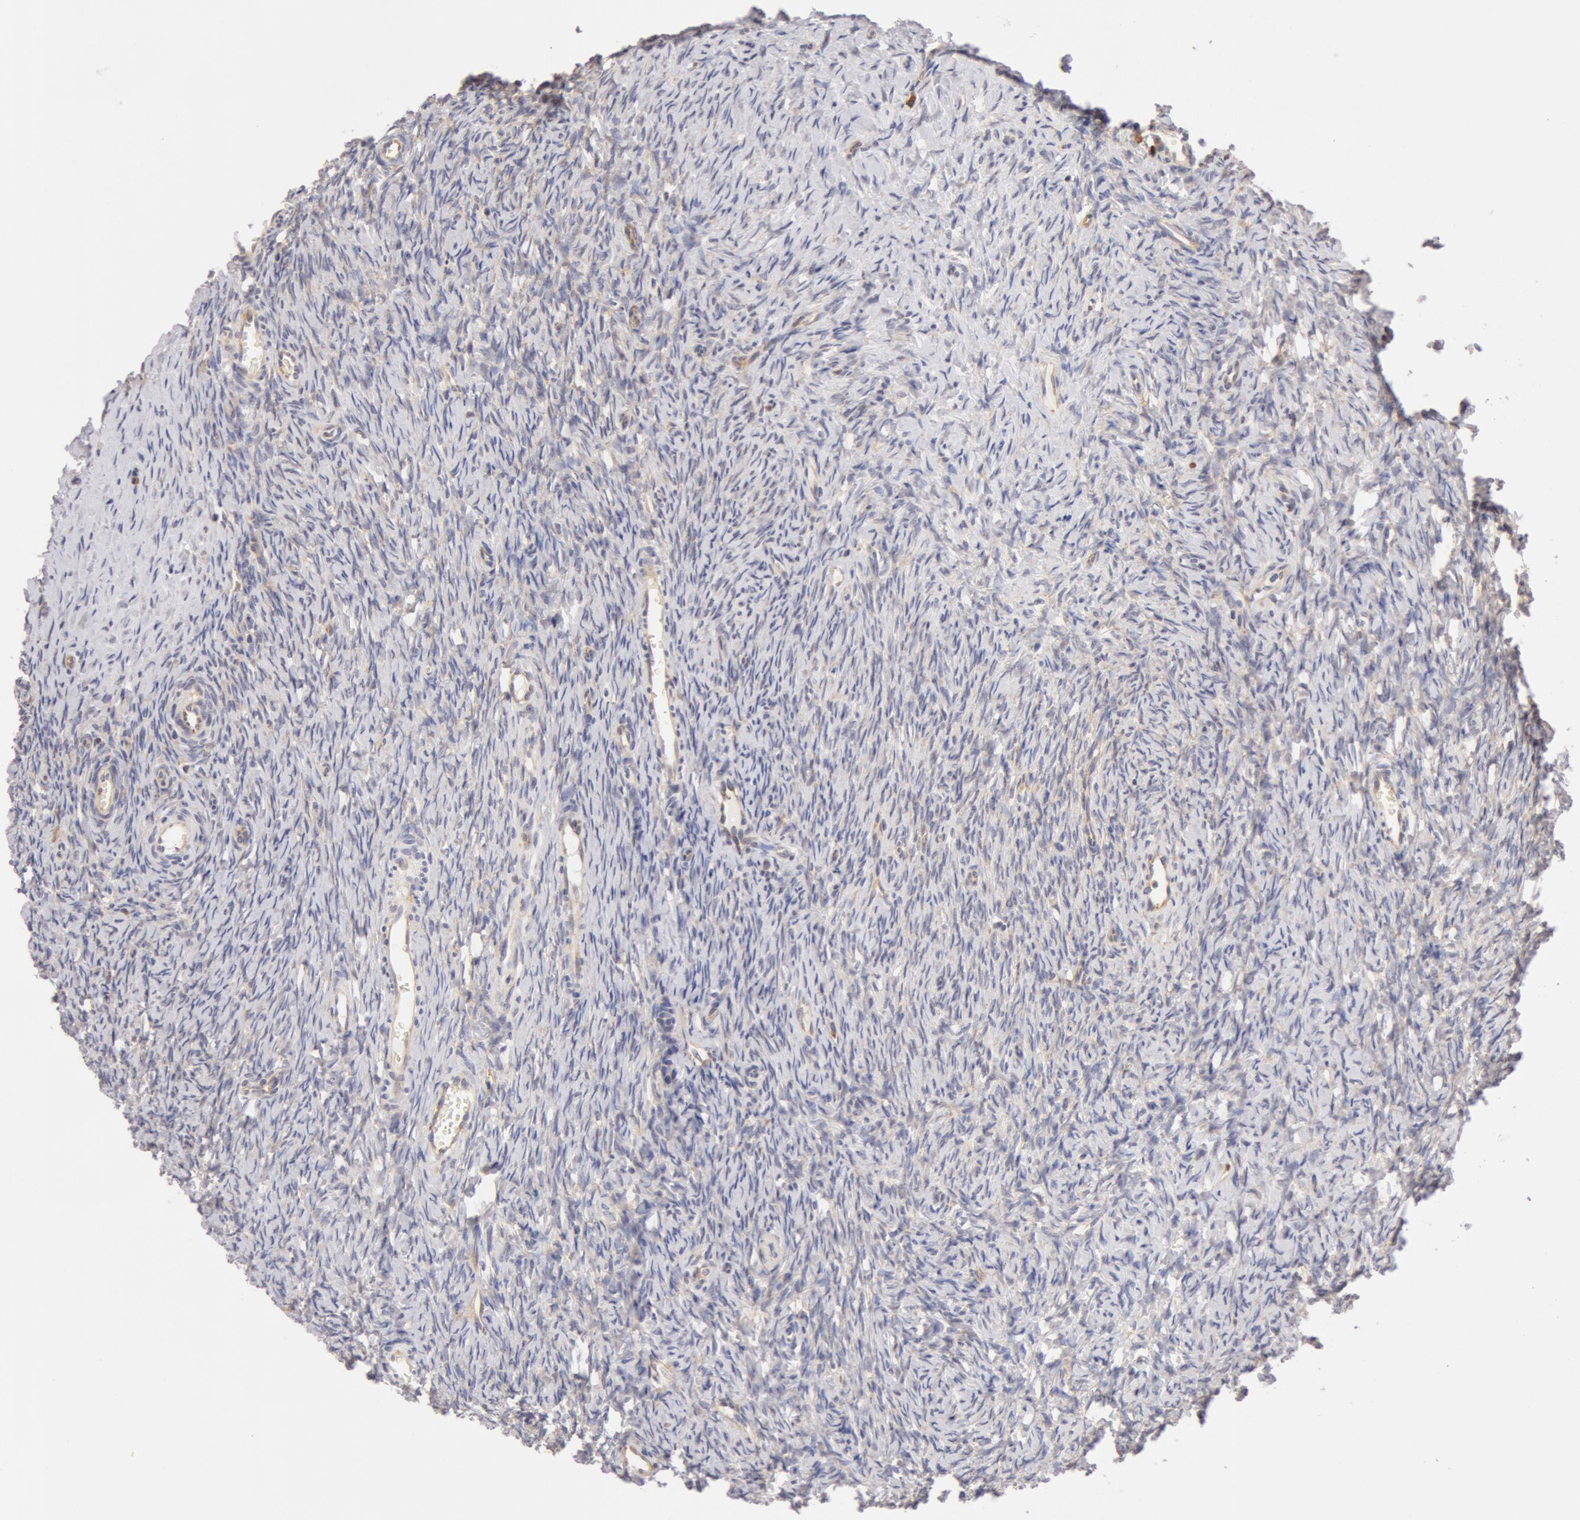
{"staining": {"intensity": "negative", "quantity": "none", "location": "none"}, "tissue": "ovary", "cell_type": "Follicle cells", "image_type": "normal", "snomed": [{"axis": "morphology", "description": "Normal tissue, NOS"}, {"axis": "topography", "description": "Ovary"}], "caption": "Immunohistochemistry image of normal ovary: human ovary stained with DAB (3,3'-diaminobenzidine) demonstrates no significant protein staining in follicle cells. The staining is performed using DAB brown chromogen with nuclei counter-stained in using hematoxylin.", "gene": "DDX3X", "patient": {"sex": "female", "age": 32}}